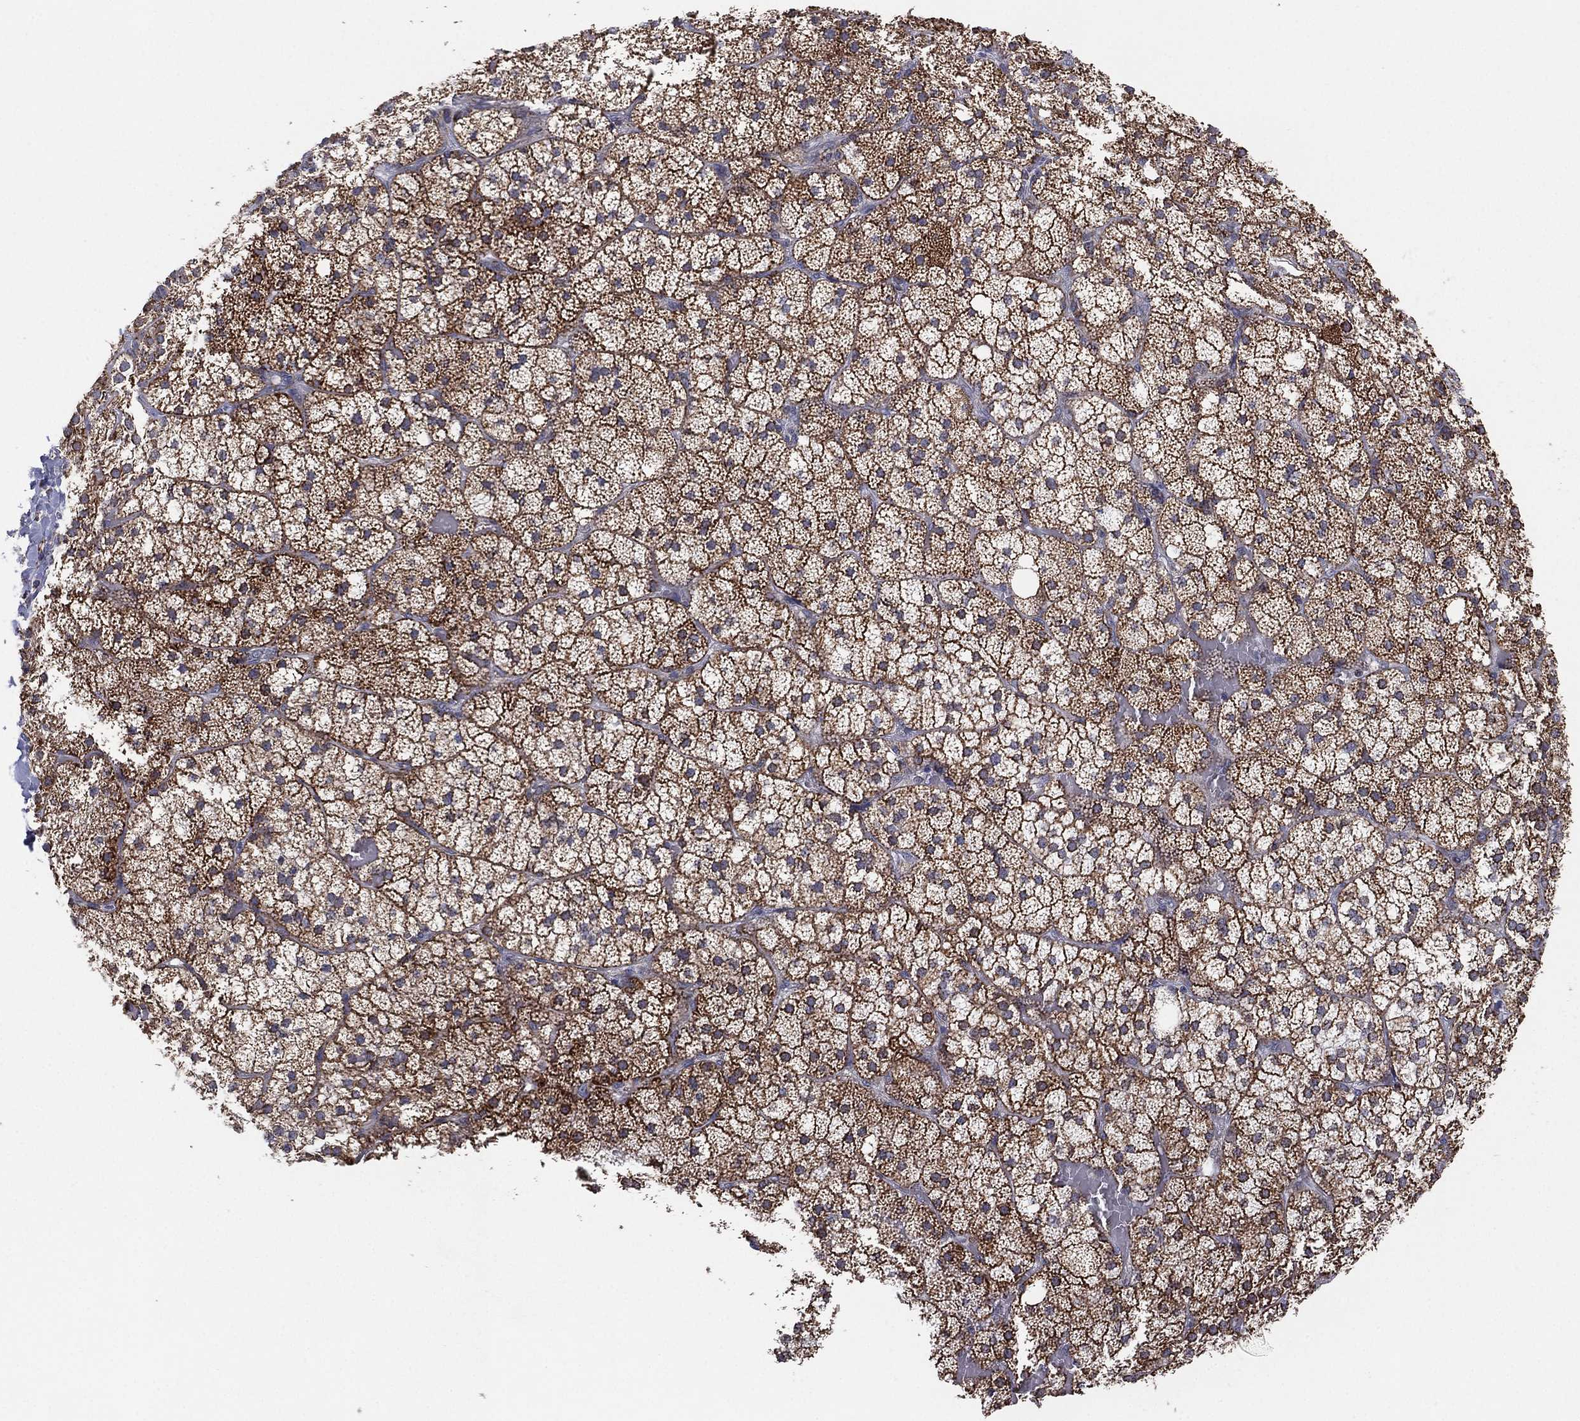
{"staining": {"intensity": "strong", "quantity": ">75%", "location": "cytoplasmic/membranous"}, "tissue": "adrenal gland", "cell_type": "Glandular cells", "image_type": "normal", "snomed": [{"axis": "morphology", "description": "Normal tissue, NOS"}, {"axis": "topography", "description": "Adrenal gland"}], "caption": "A high-resolution image shows immunohistochemistry (IHC) staining of normal adrenal gland, which displays strong cytoplasmic/membranous positivity in about >75% of glandular cells.", "gene": "PSMG4", "patient": {"sex": "male", "age": 53}}